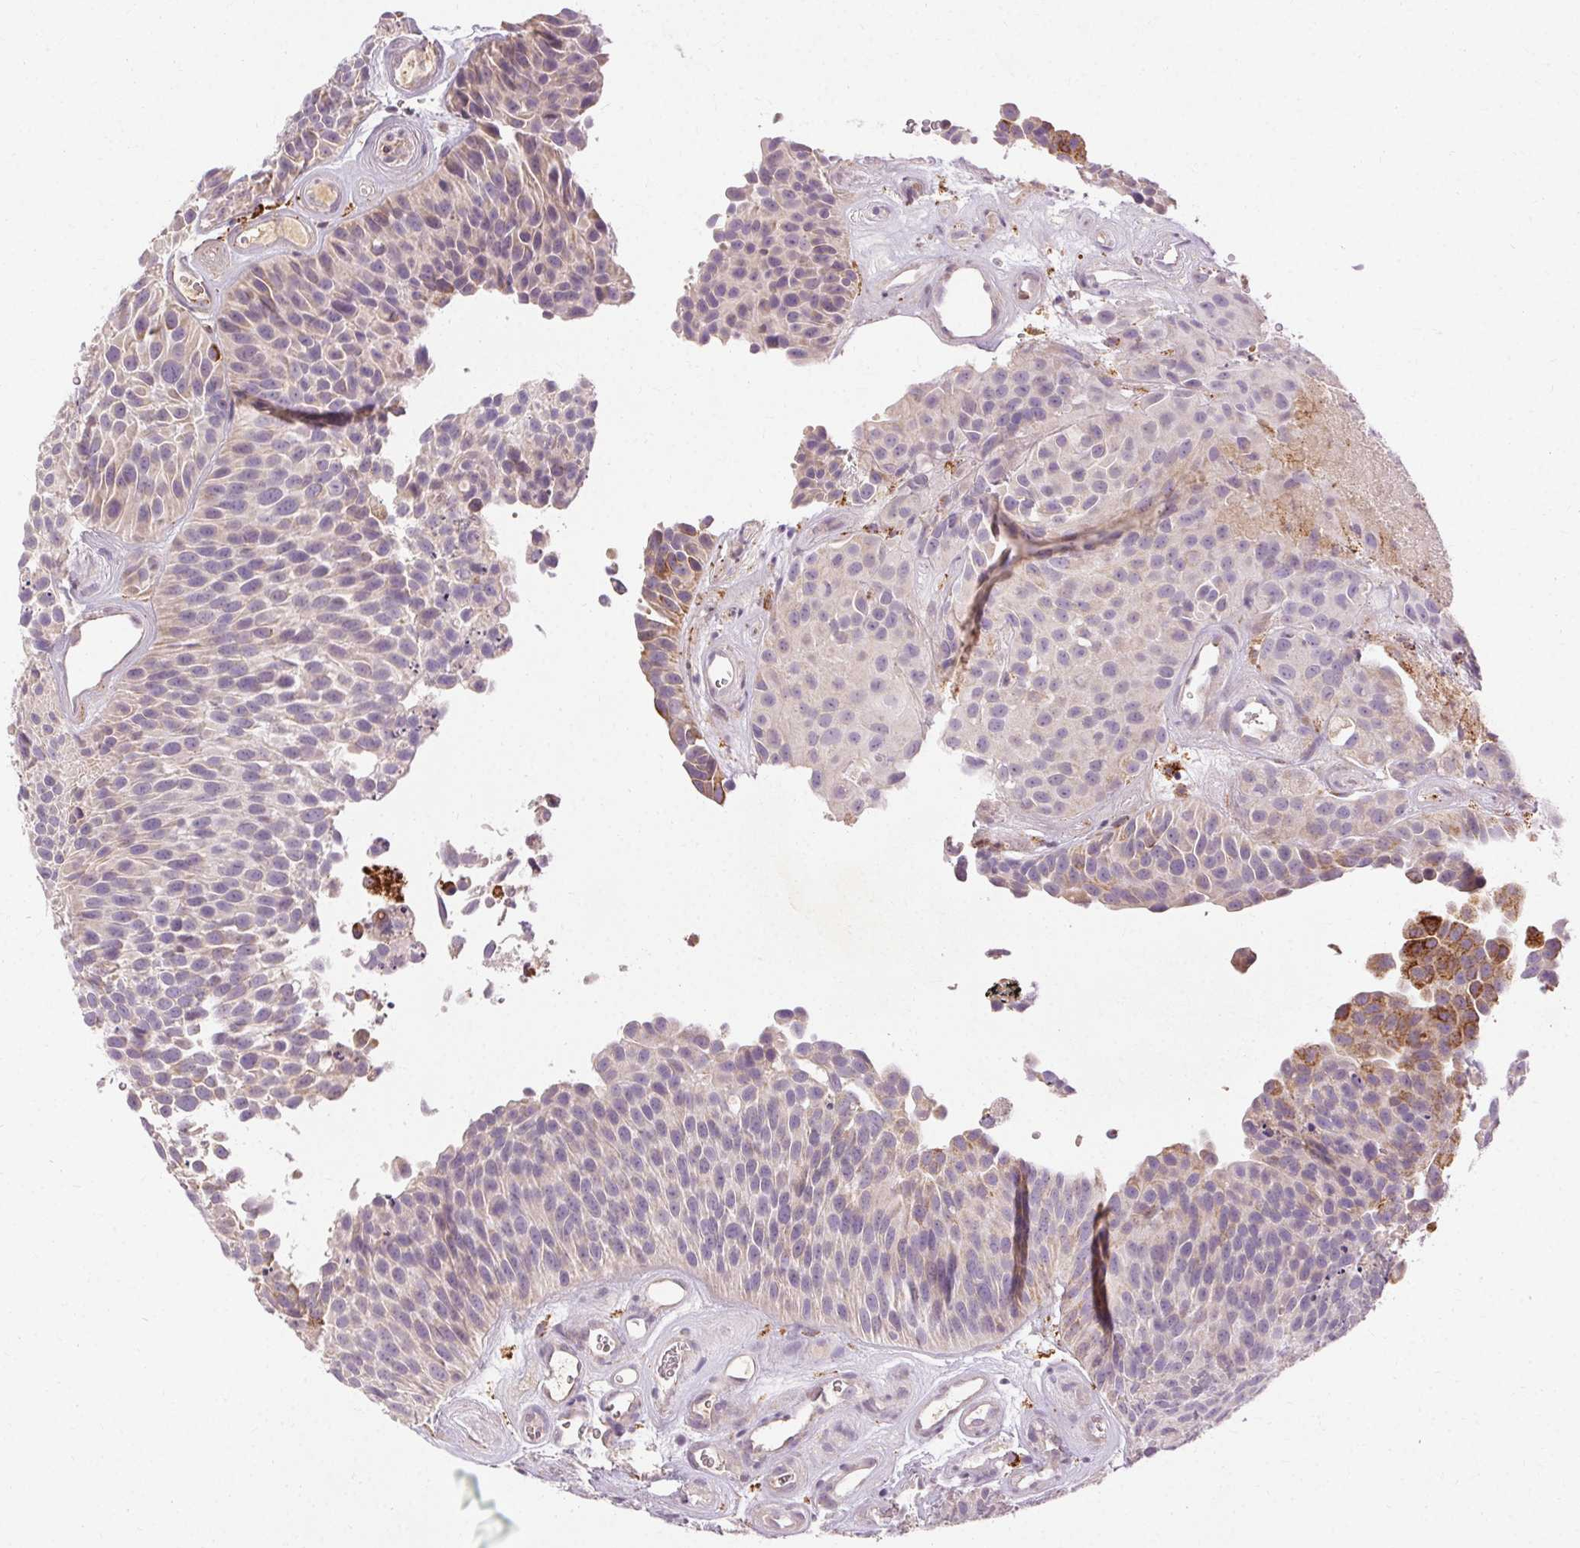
{"staining": {"intensity": "weak", "quantity": "<25%", "location": "cytoplasmic/membranous"}, "tissue": "urothelial cancer", "cell_type": "Tumor cells", "image_type": "cancer", "snomed": [{"axis": "morphology", "description": "Urothelial carcinoma, Low grade"}, {"axis": "topography", "description": "Urinary bladder"}], "caption": "Tumor cells are negative for brown protein staining in urothelial cancer.", "gene": "REP15", "patient": {"sex": "male", "age": 76}}